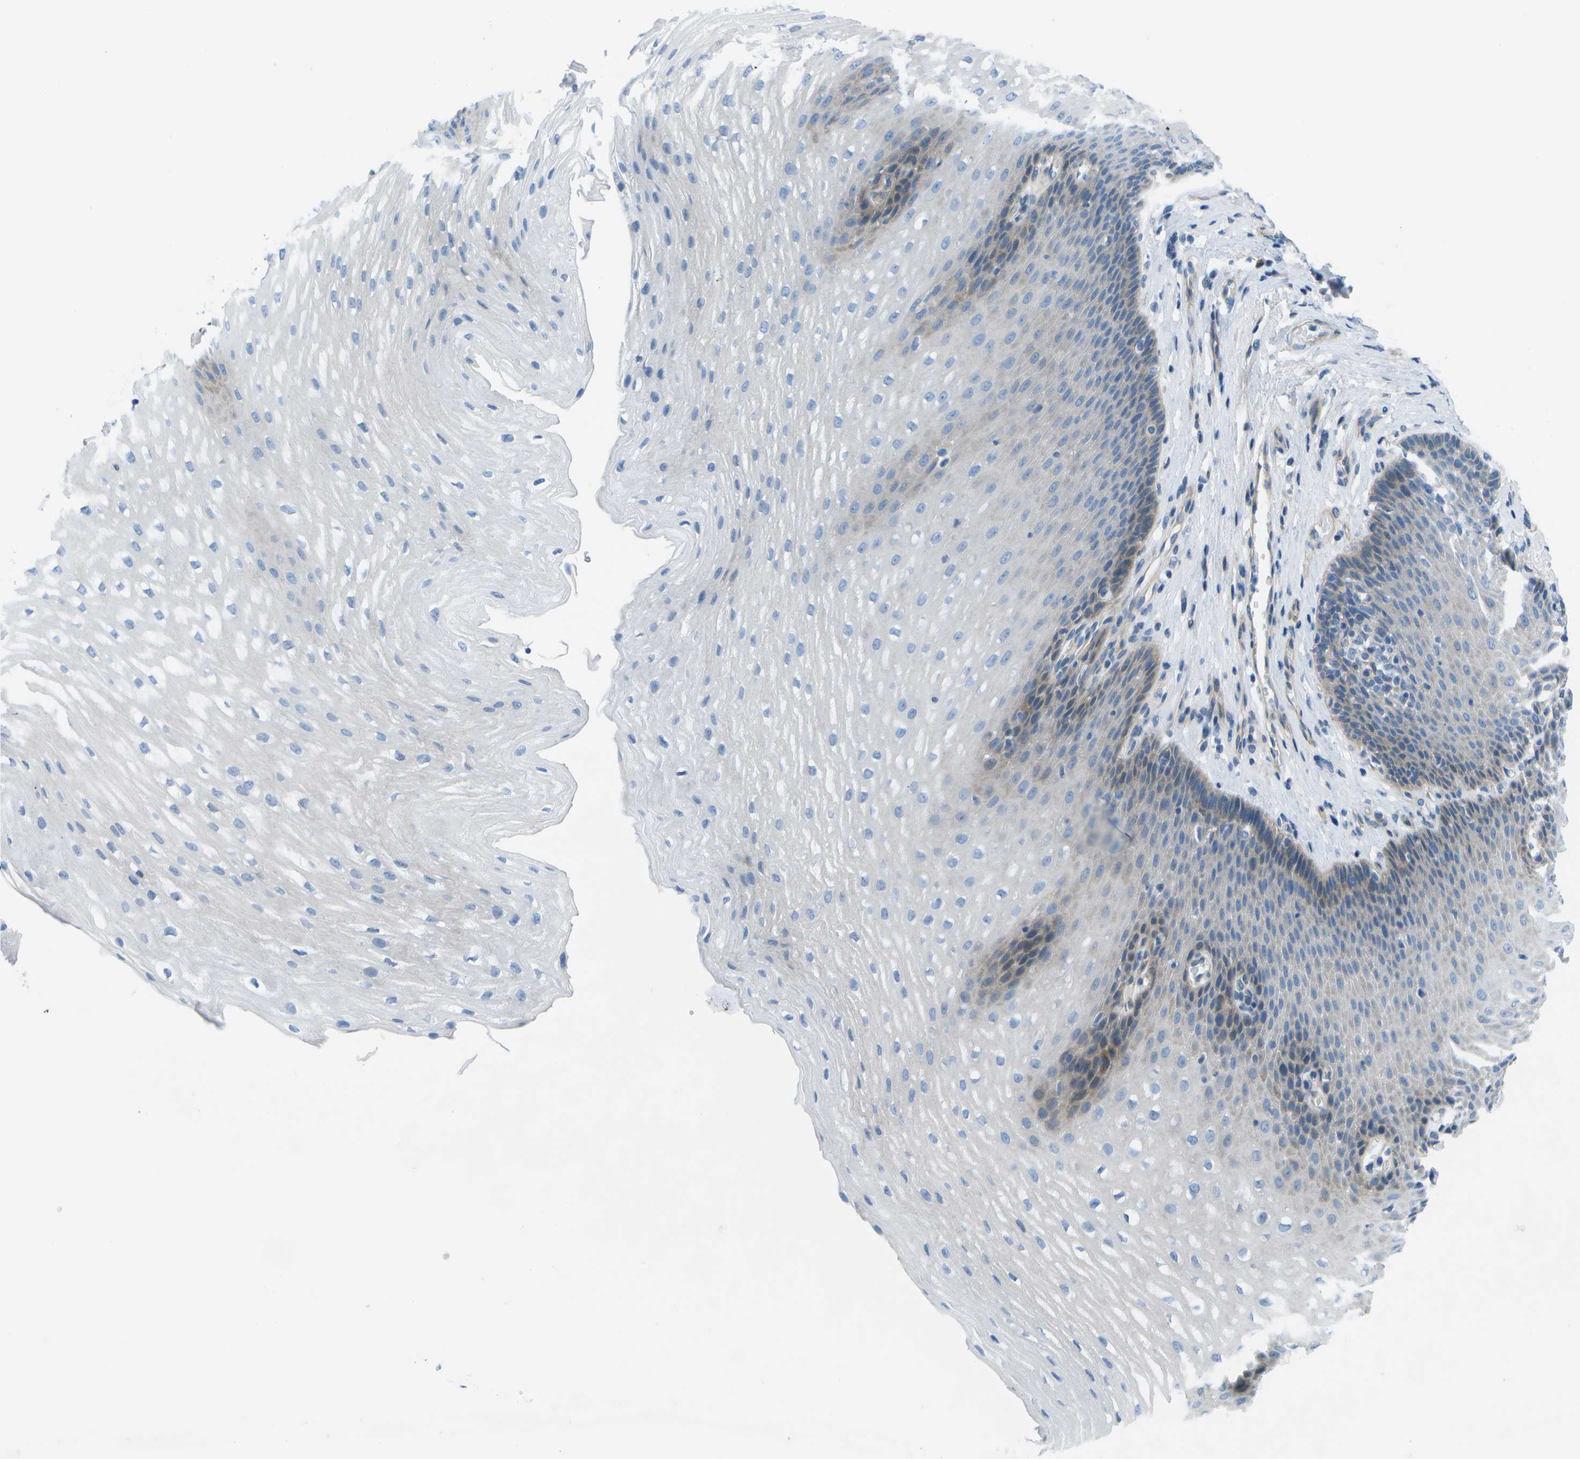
{"staining": {"intensity": "moderate", "quantity": "<25%", "location": "cytoplasmic/membranous"}, "tissue": "esophagus", "cell_type": "Squamous epithelial cells", "image_type": "normal", "snomed": [{"axis": "morphology", "description": "Normal tissue, NOS"}, {"axis": "topography", "description": "Esophagus"}], "caption": "Immunohistochemical staining of benign human esophagus displays <25% levels of moderate cytoplasmic/membranous protein staining in about <25% of squamous epithelial cells.", "gene": "SORBS3", "patient": {"sex": "male", "age": 48}}